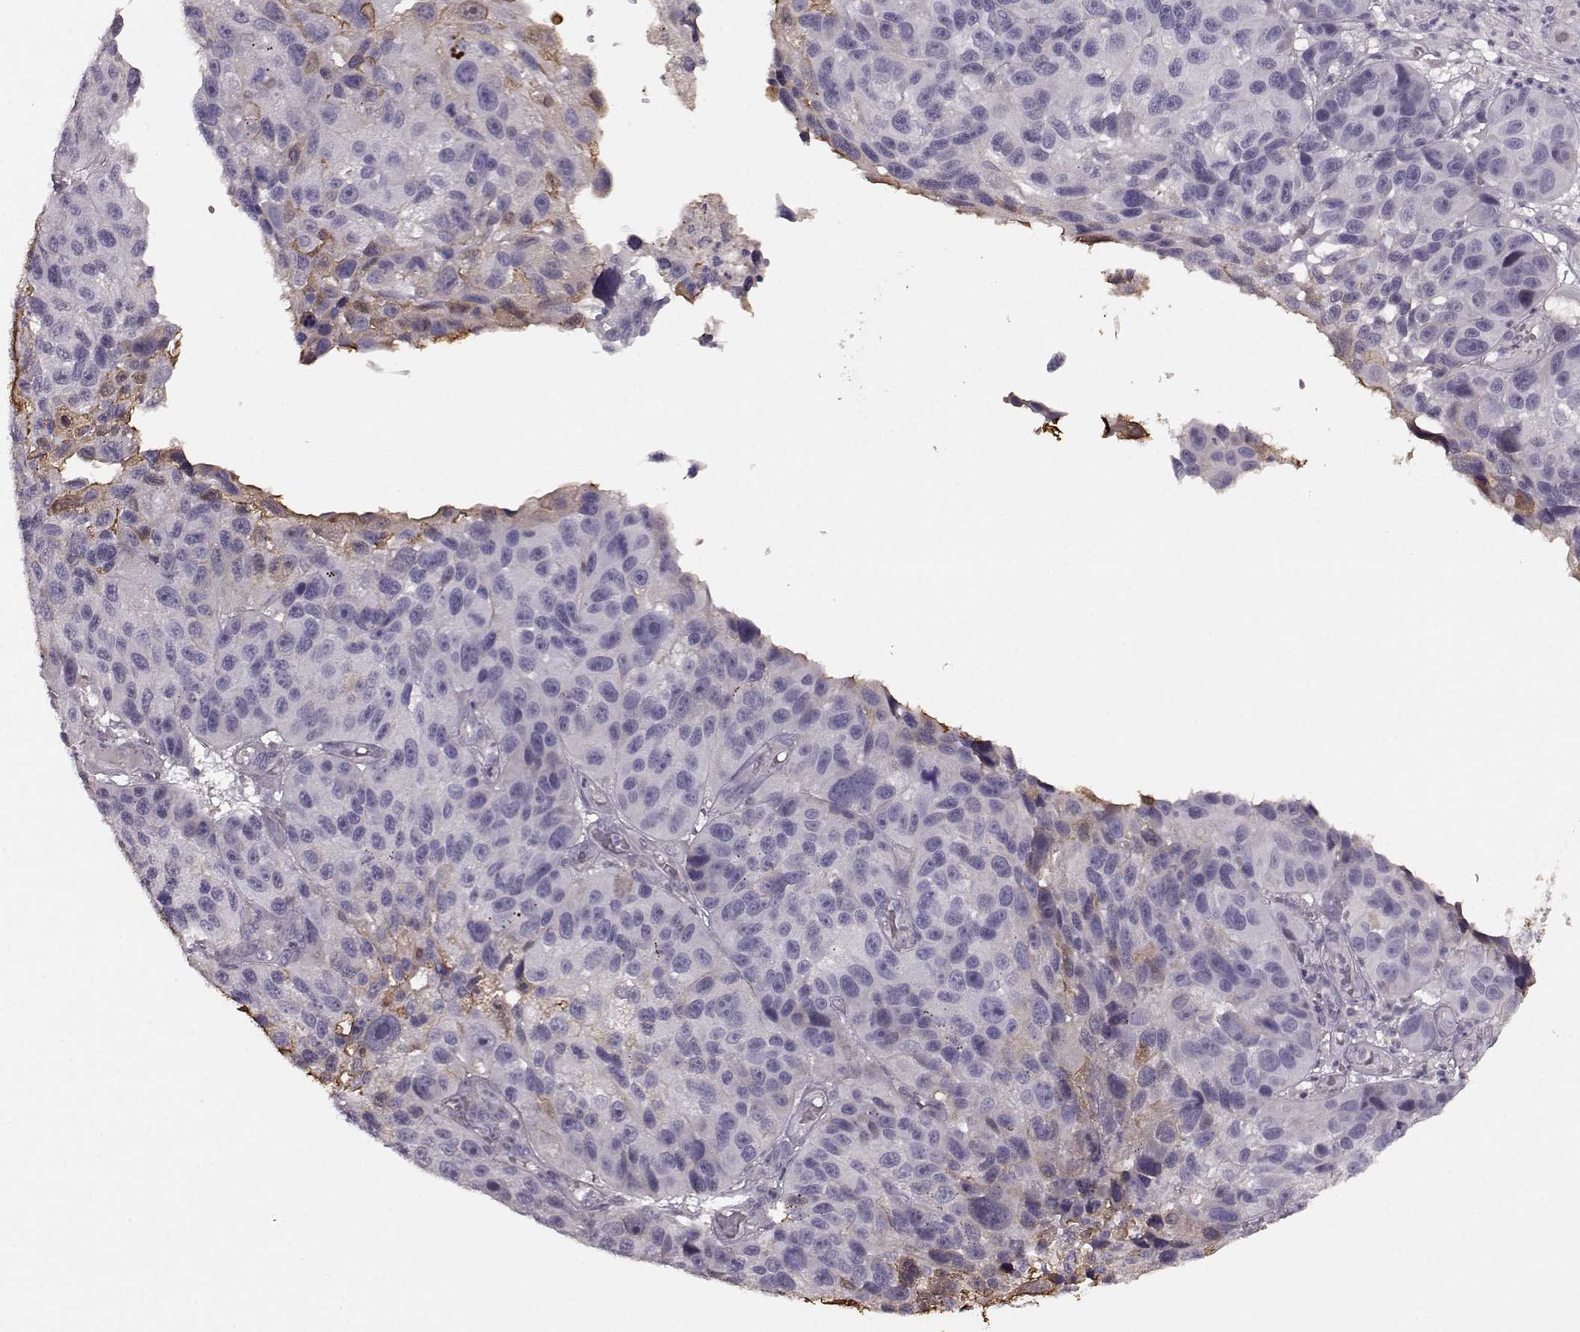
{"staining": {"intensity": "negative", "quantity": "none", "location": "none"}, "tissue": "melanoma", "cell_type": "Tumor cells", "image_type": "cancer", "snomed": [{"axis": "morphology", "description": "Malignant melanoma, NOS"}, {"axis": "topography", "description": "Skin"}], "caption": "Melanoma was stained to show a protein in brown. There is no significant expression in tumor cells. (DAB immunohistochemistry, high magnification).", "gene": "PDCD1", "patient": {"sex": "male", "age": 53}}